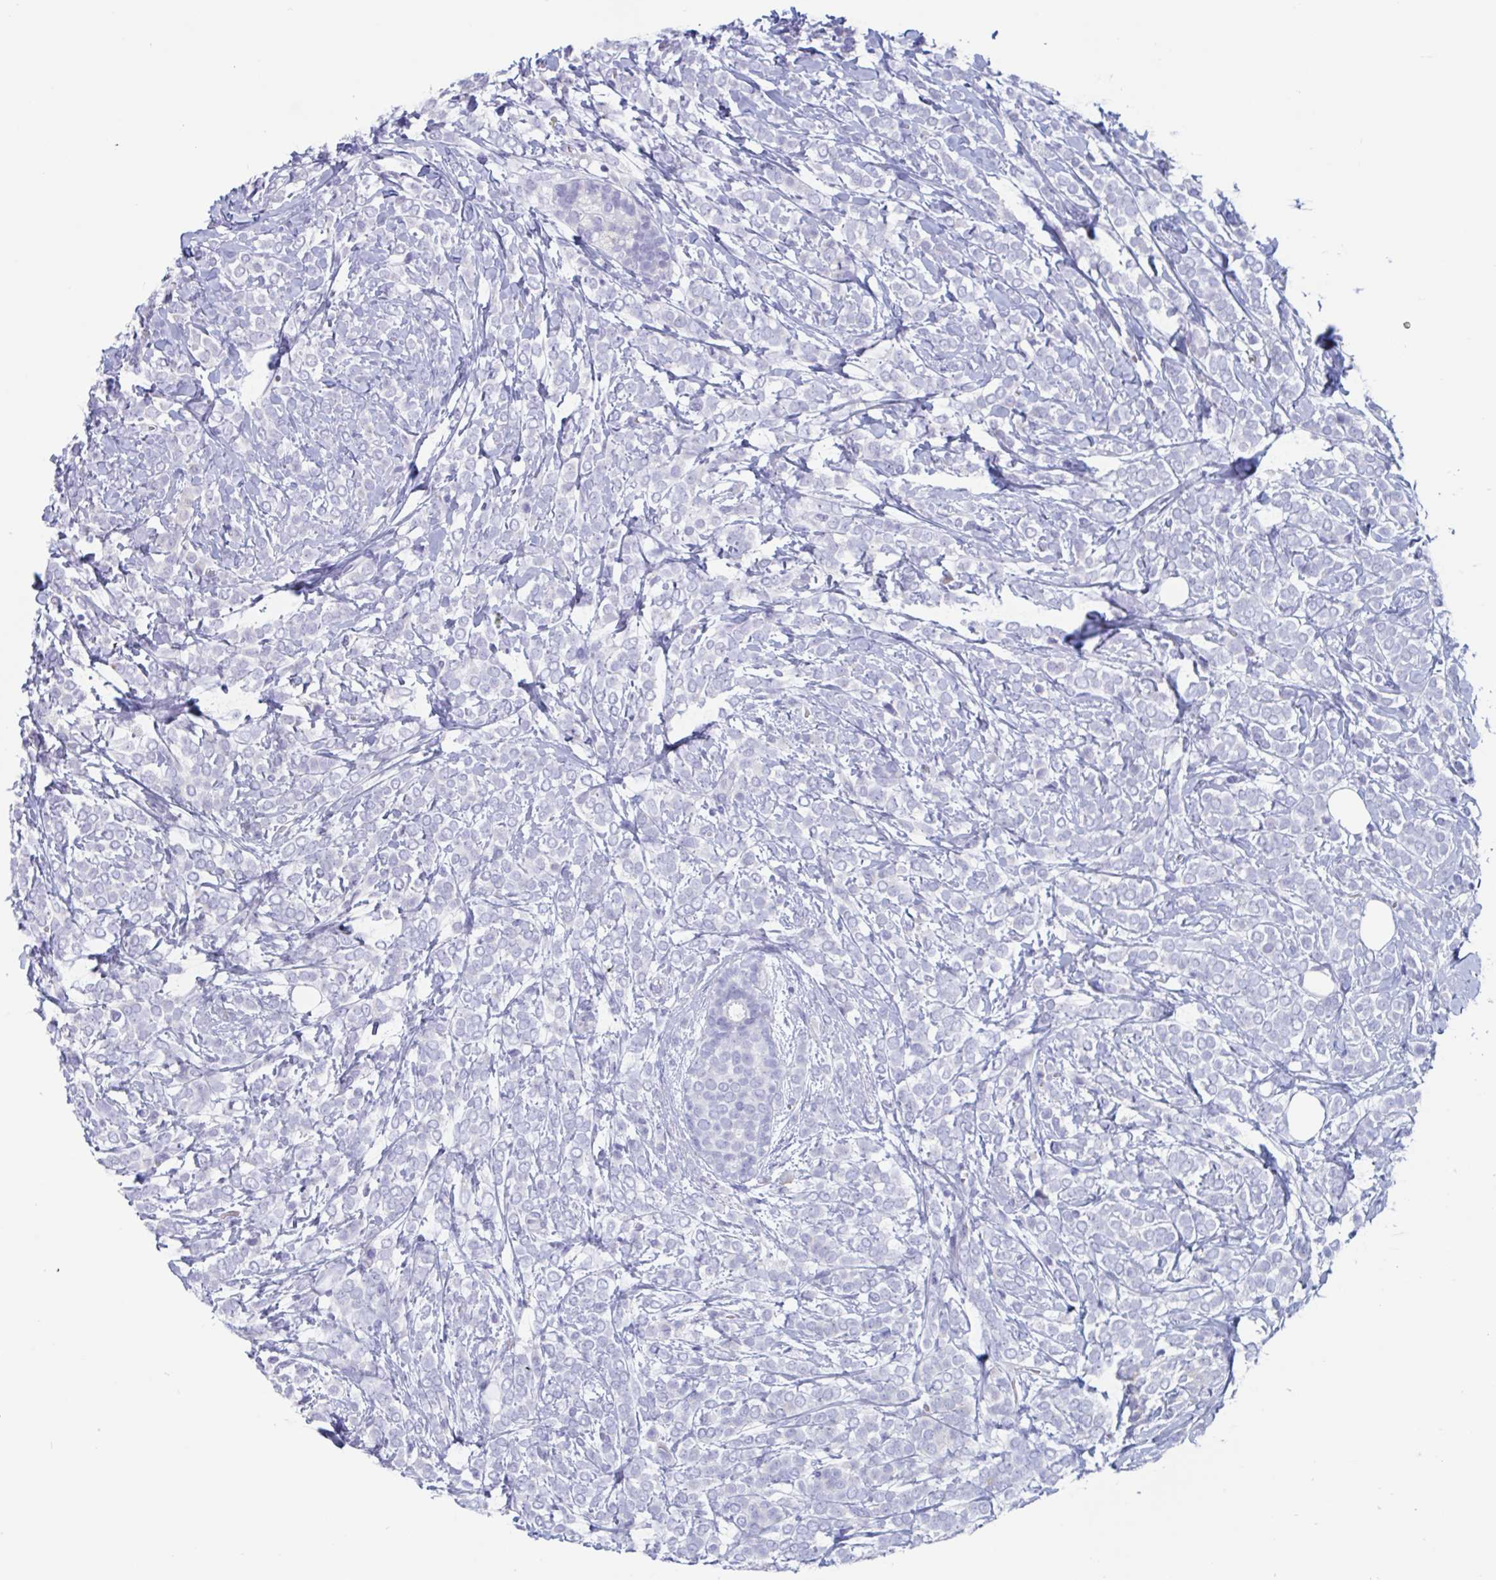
{"staining": {"intensity": "negative", "quantity": "none", "location": "none"}, "tissue": "breast cancer", "cell_type": "Tumor cells", "image_type": "cancer", "snomed": [{"axis": "morphology", "description": "Lobular carcinoma"}, {"axis": "topography", "description": "Breast"}], "caption": "Image shows no significant protein staining in tumor cells of lobular carcinoma (breast).", "gene": "DPEP3", "patient": {"sex": "female", "age": 49}}